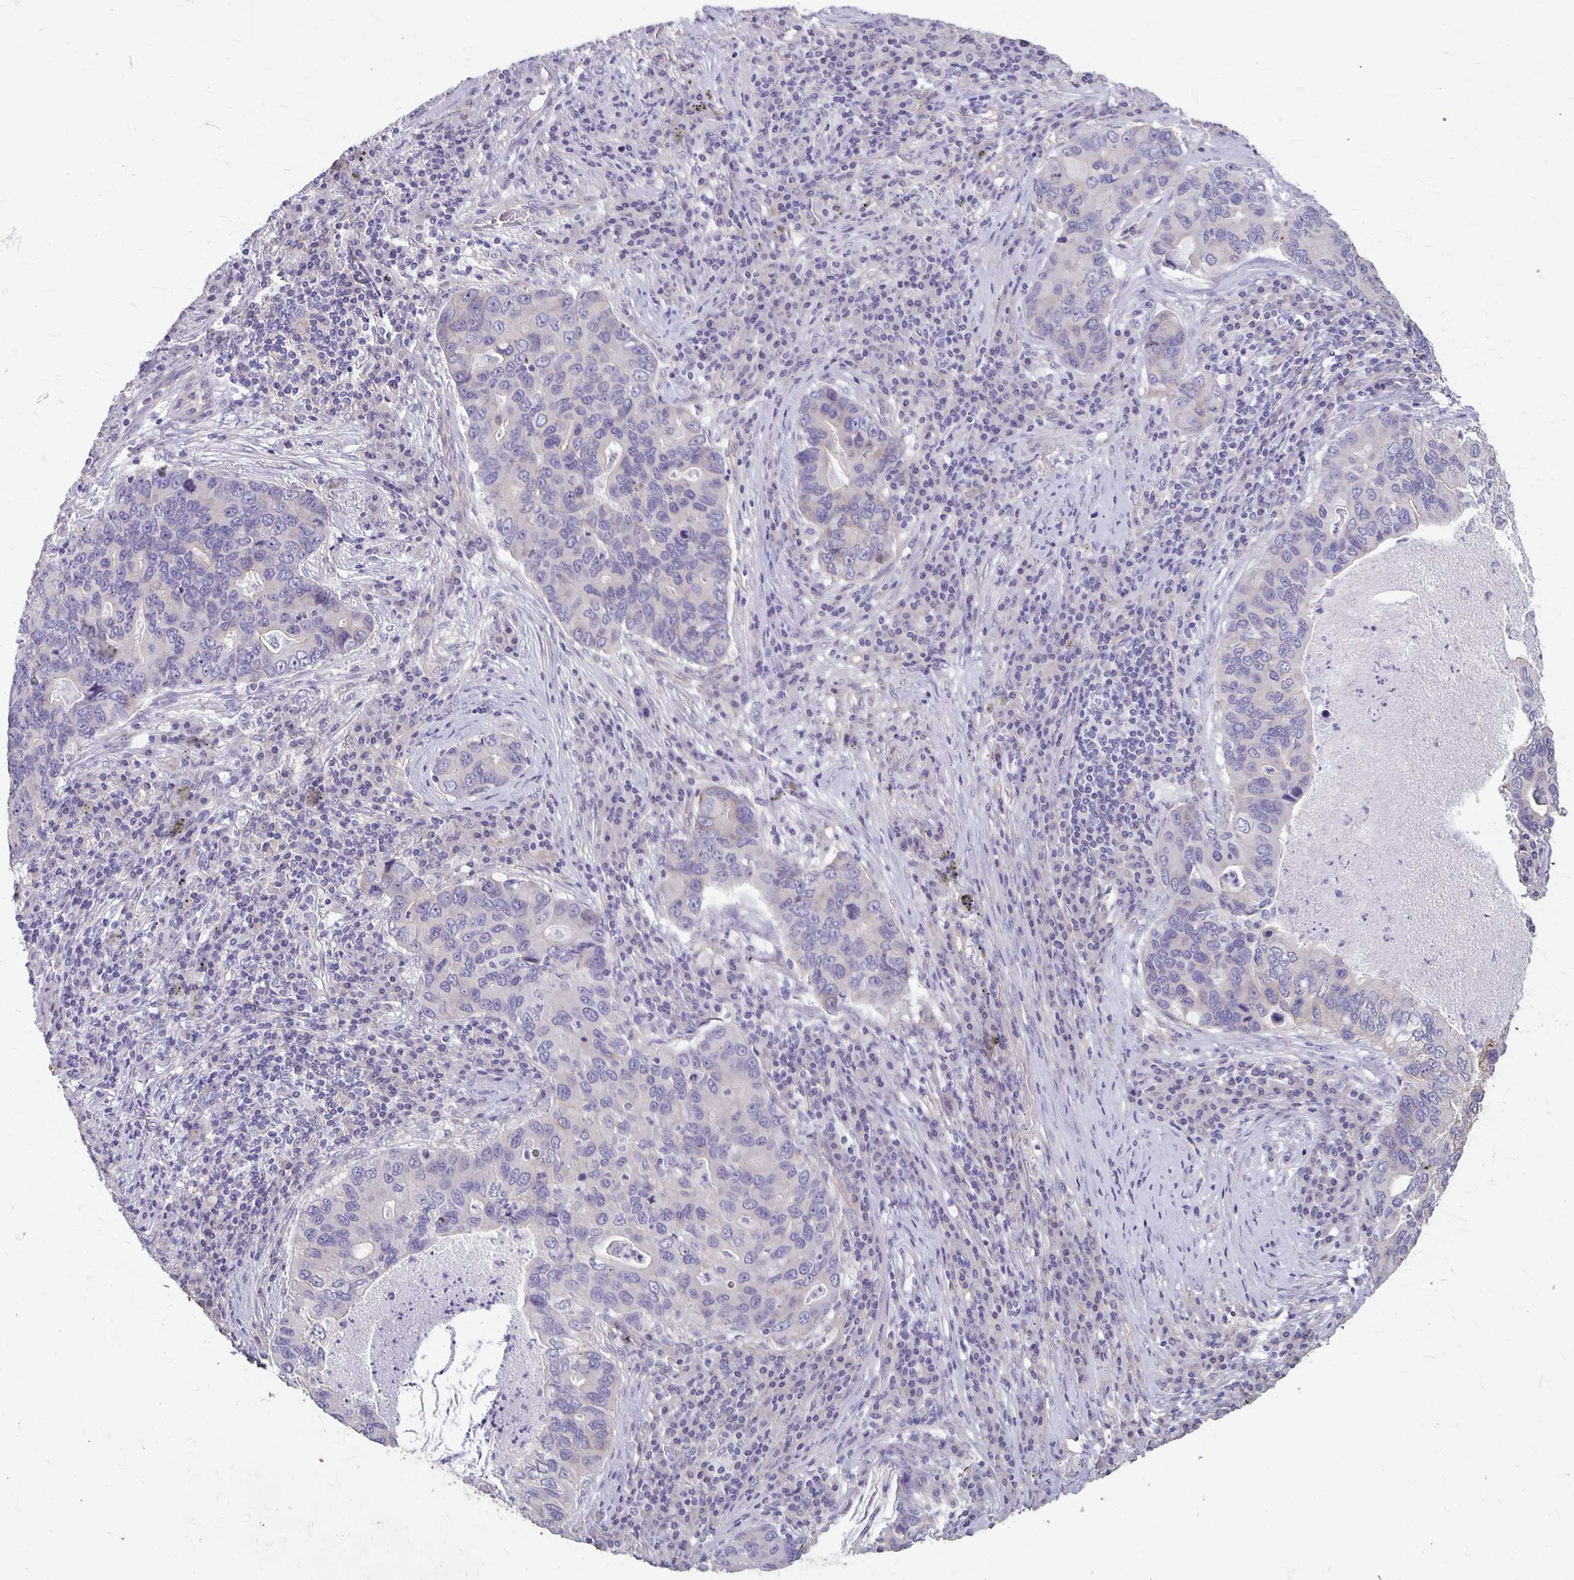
{"staining": {"intensity": "negative", "quantity": "none", "location": "none"}, "tissue": "lung cancer", "cell_type": "Tumor cells", "image_type": "cancer", "snomed": [{"axis": "morphology", "description": "Adenocarcinoma, NOS"}, {"axis": "morphology", "description": "Adenocarcinoma, metastatic, NOS"}, {"axis": "topography", "description": "Lymph node"}, {"axis": "topography", "description": "Lung"}], "caption": "Immunohistochemical staining of lung metastatic adenocarcinoma exhibits no significant positivity in tumor cells.", "gene": "PPP1R3E", "patient": {"sex": "female", "age": 54}}